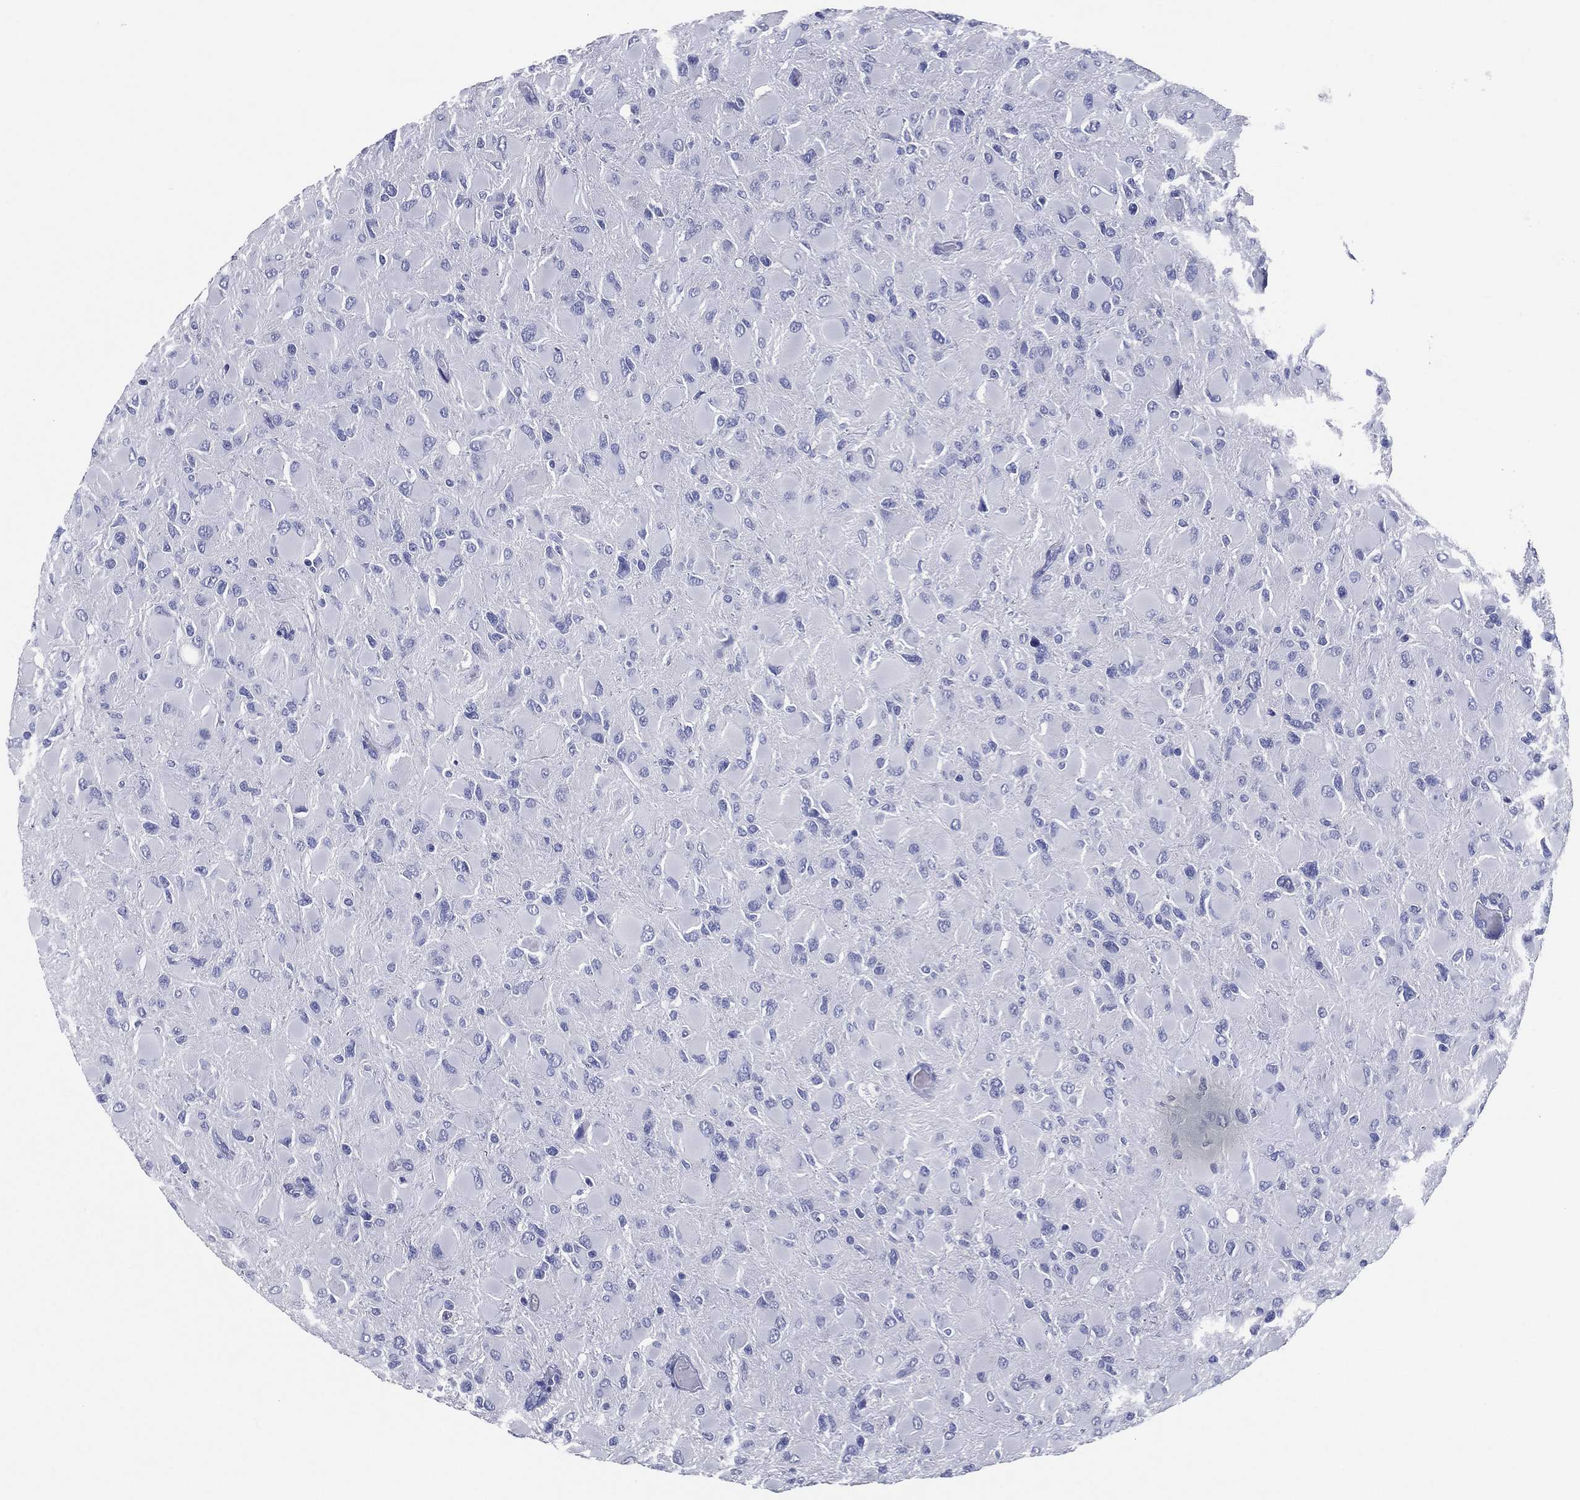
{"staining": {"intensity": "negative", "quantity": "none", "location": "none"}, "tissue": "glioma", "cell_type": "Tumor cells", "image_type": "cancer", "snomed": [{"axis": "morphology", "description": "Glioma, malignant, High grade"}, {"axis": "topography", "description": "Cerebral cortex"}], "caption": "The image shows no staining of tumor cells in malignant high-grade glioma.", "gene": "TFAP2A", "patient": {"sex": "female", "age": 36}}